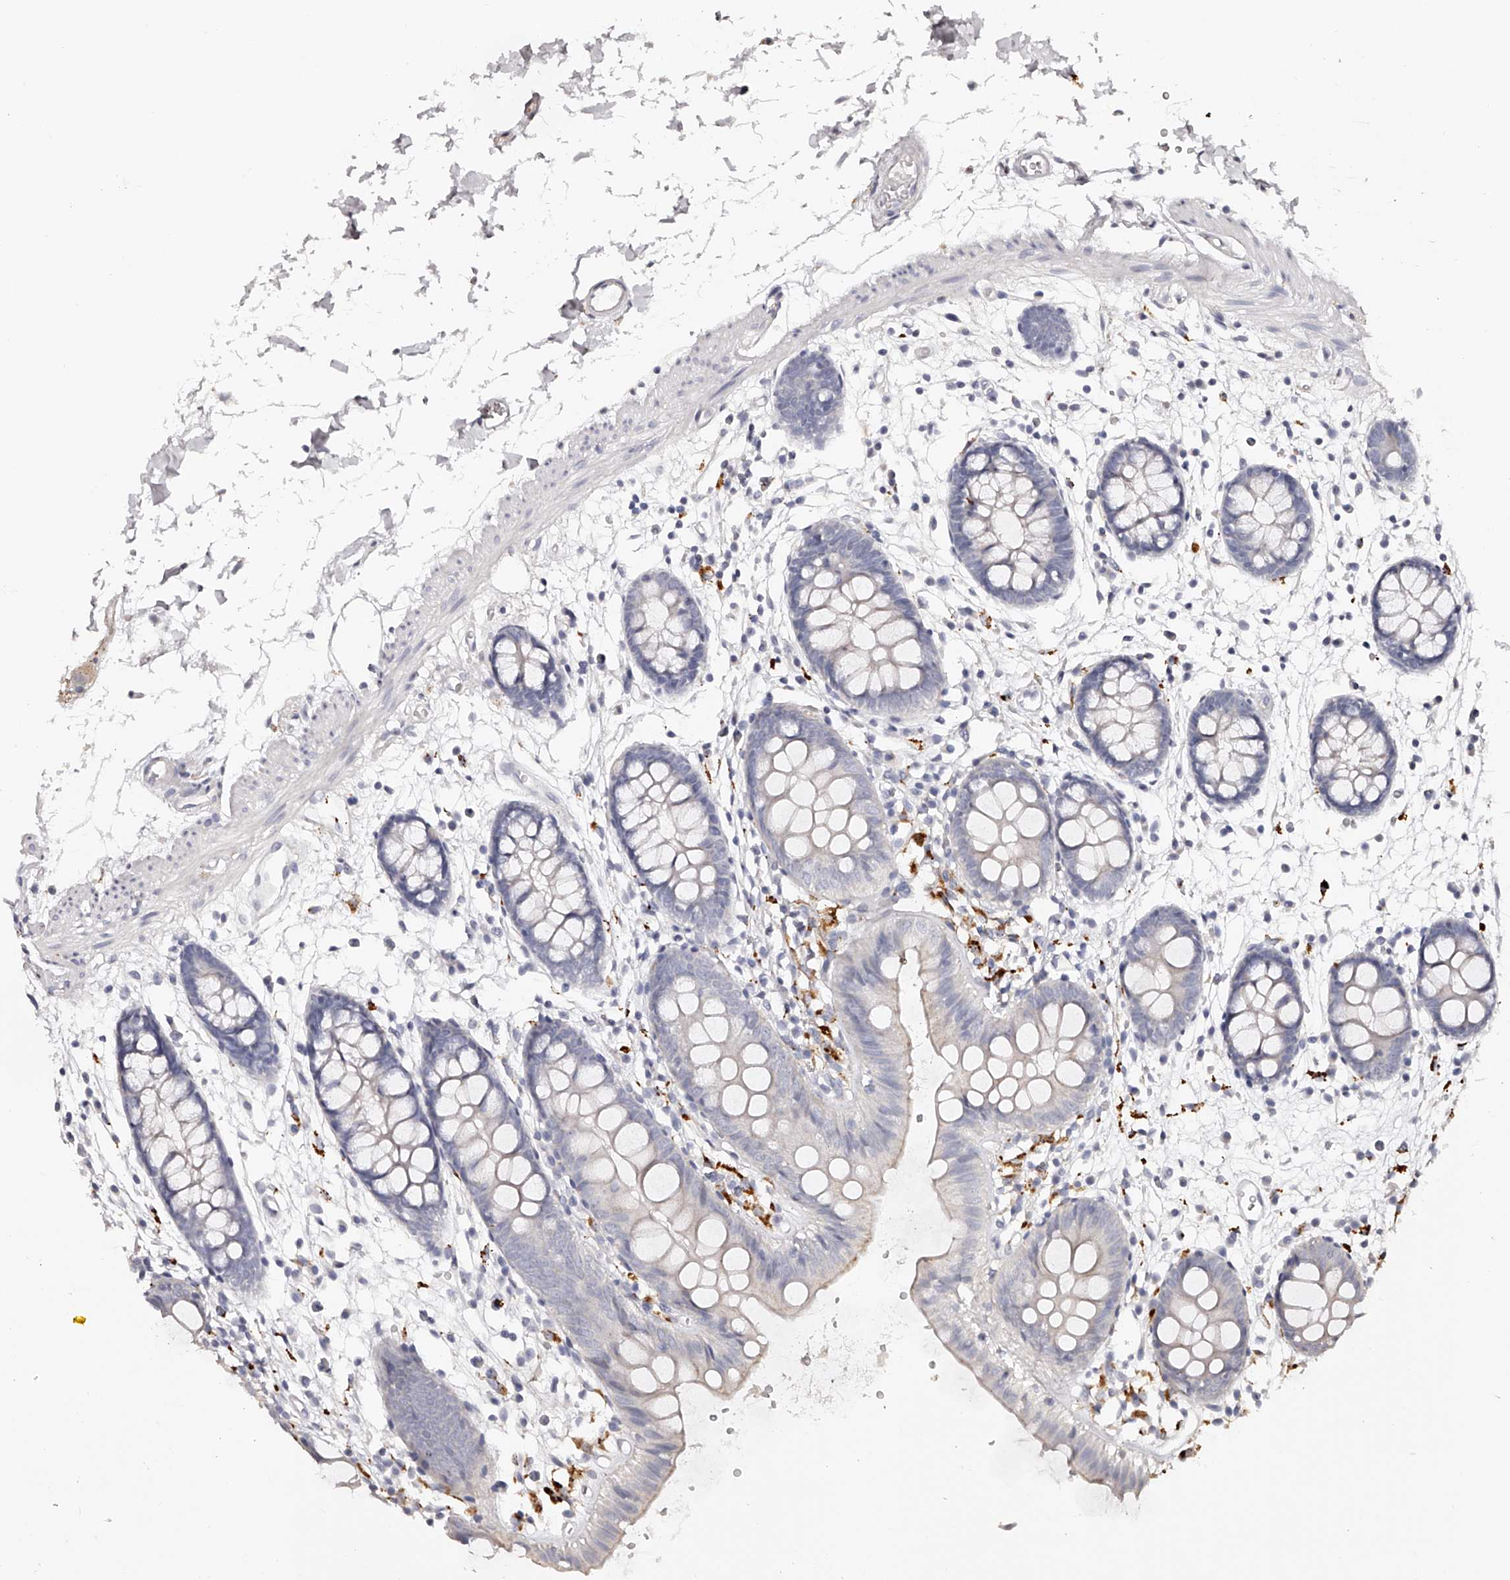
{"staining": {"intensity": "negative", "quantity": "none", "location": "none"}, "tissue": "colon", "cell_type": "Endothelial cells", "image_type": "normal", "snomed": [{"axis": "morphology", "description": "Normal tissue, NOS"}, {"axis": "topography", "description": "Colon"}], "caption": "The histopathology image displays no significant positivity in endothelial cells of colon. Nuclei are stained in blue.", "gene": "SLC35D3", "patient": {"sex": "male", "age": 56}}